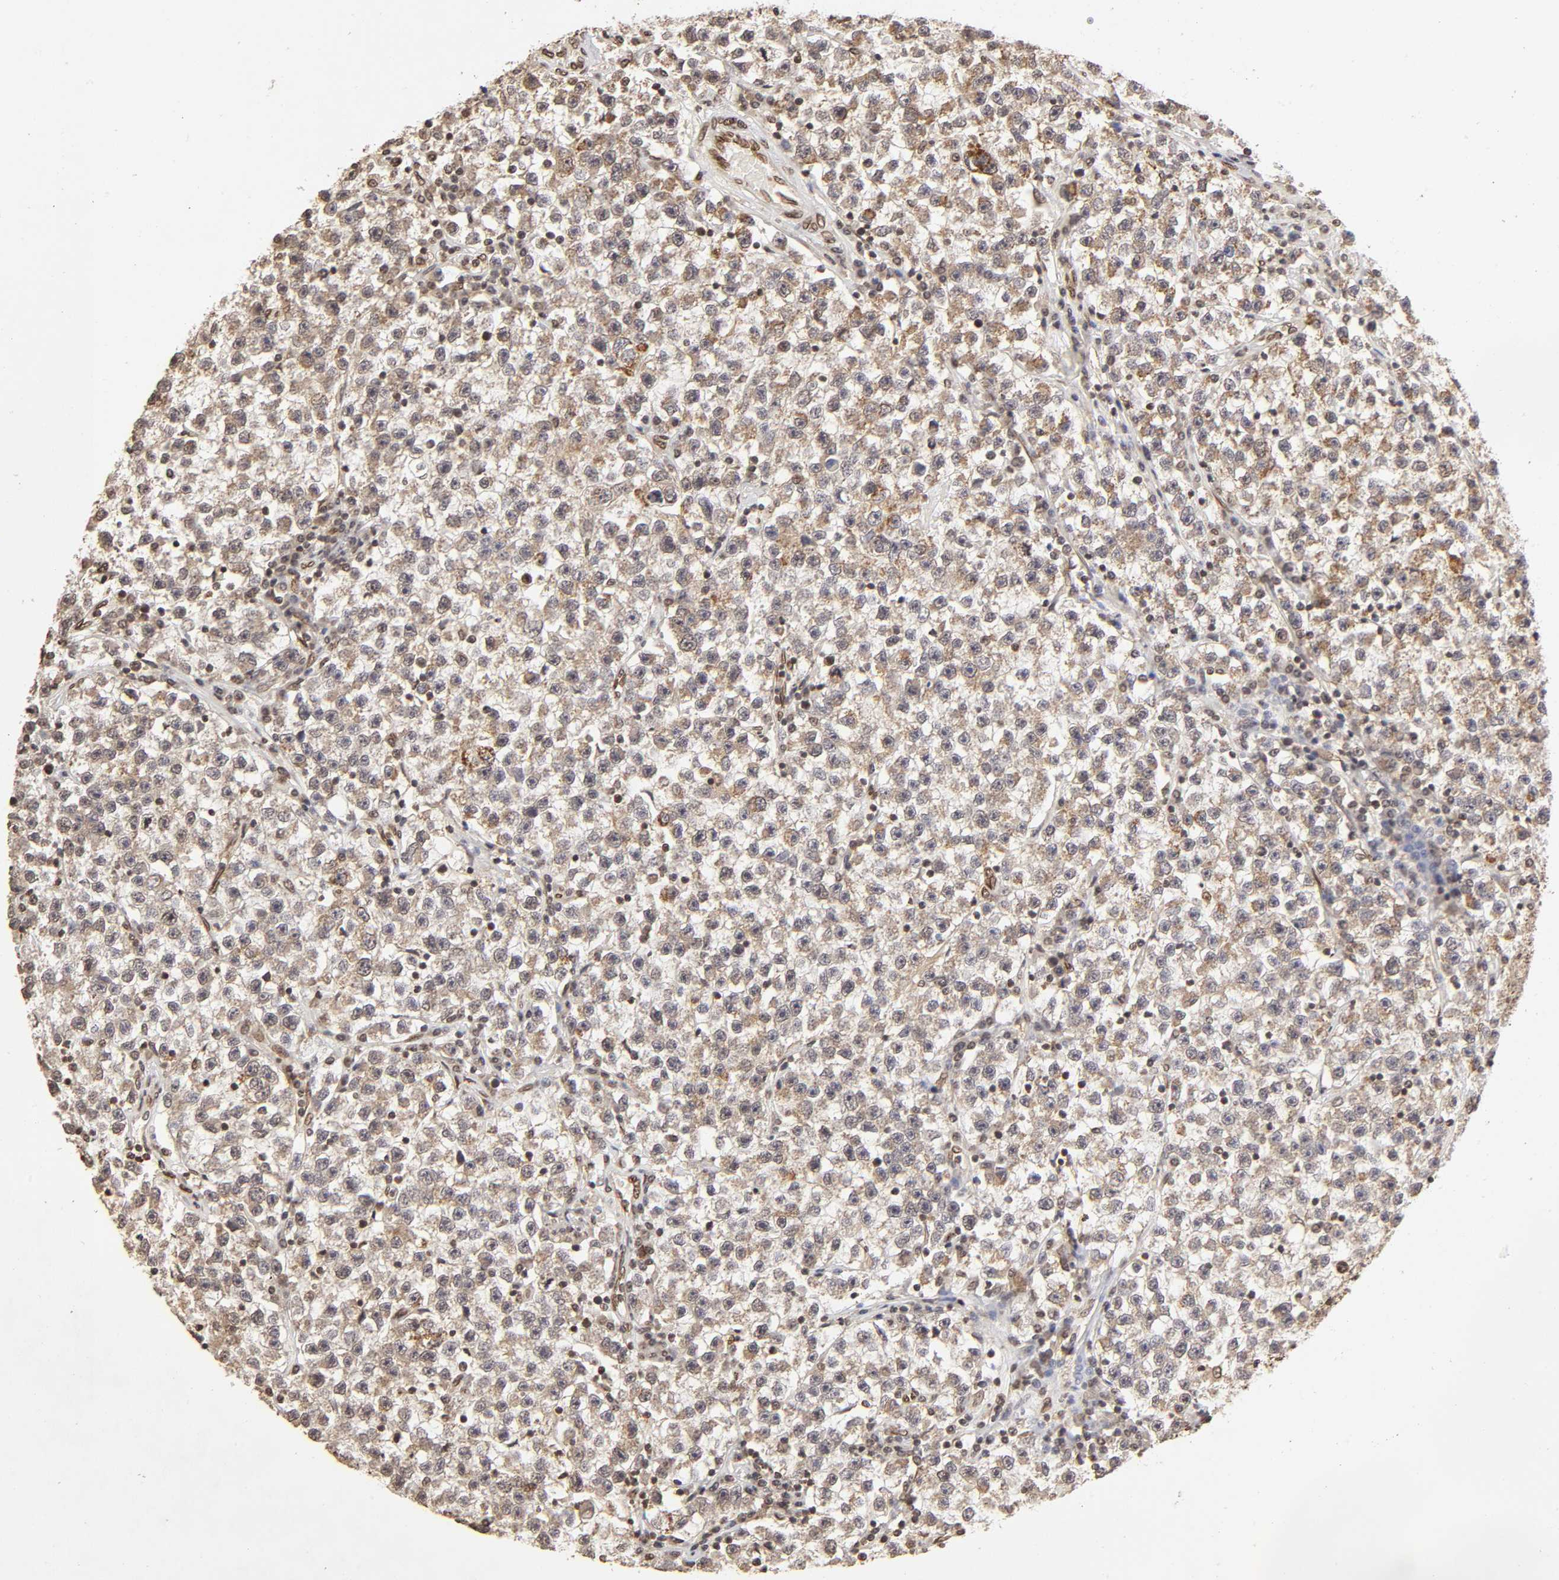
{"staining": {"intensity": "weak", "quantity": ">75%", "location": "cytoplasmic/membranous"}, "tissue": "testis cancer", "cell_type": "Tumor cells", "image_type": "cancer", "snomed": [{"axis": "morphology", "description": "Seminoma, NOS"}, {"axis": "topography", "description": "Testis"}], "caption": "Weak cytoplasmic/membranous staining is identified in approximately >75% of tumor cells in testis cancer.", "gene": "MLLT6", "patient": {"sex": "male", "age": 22}}